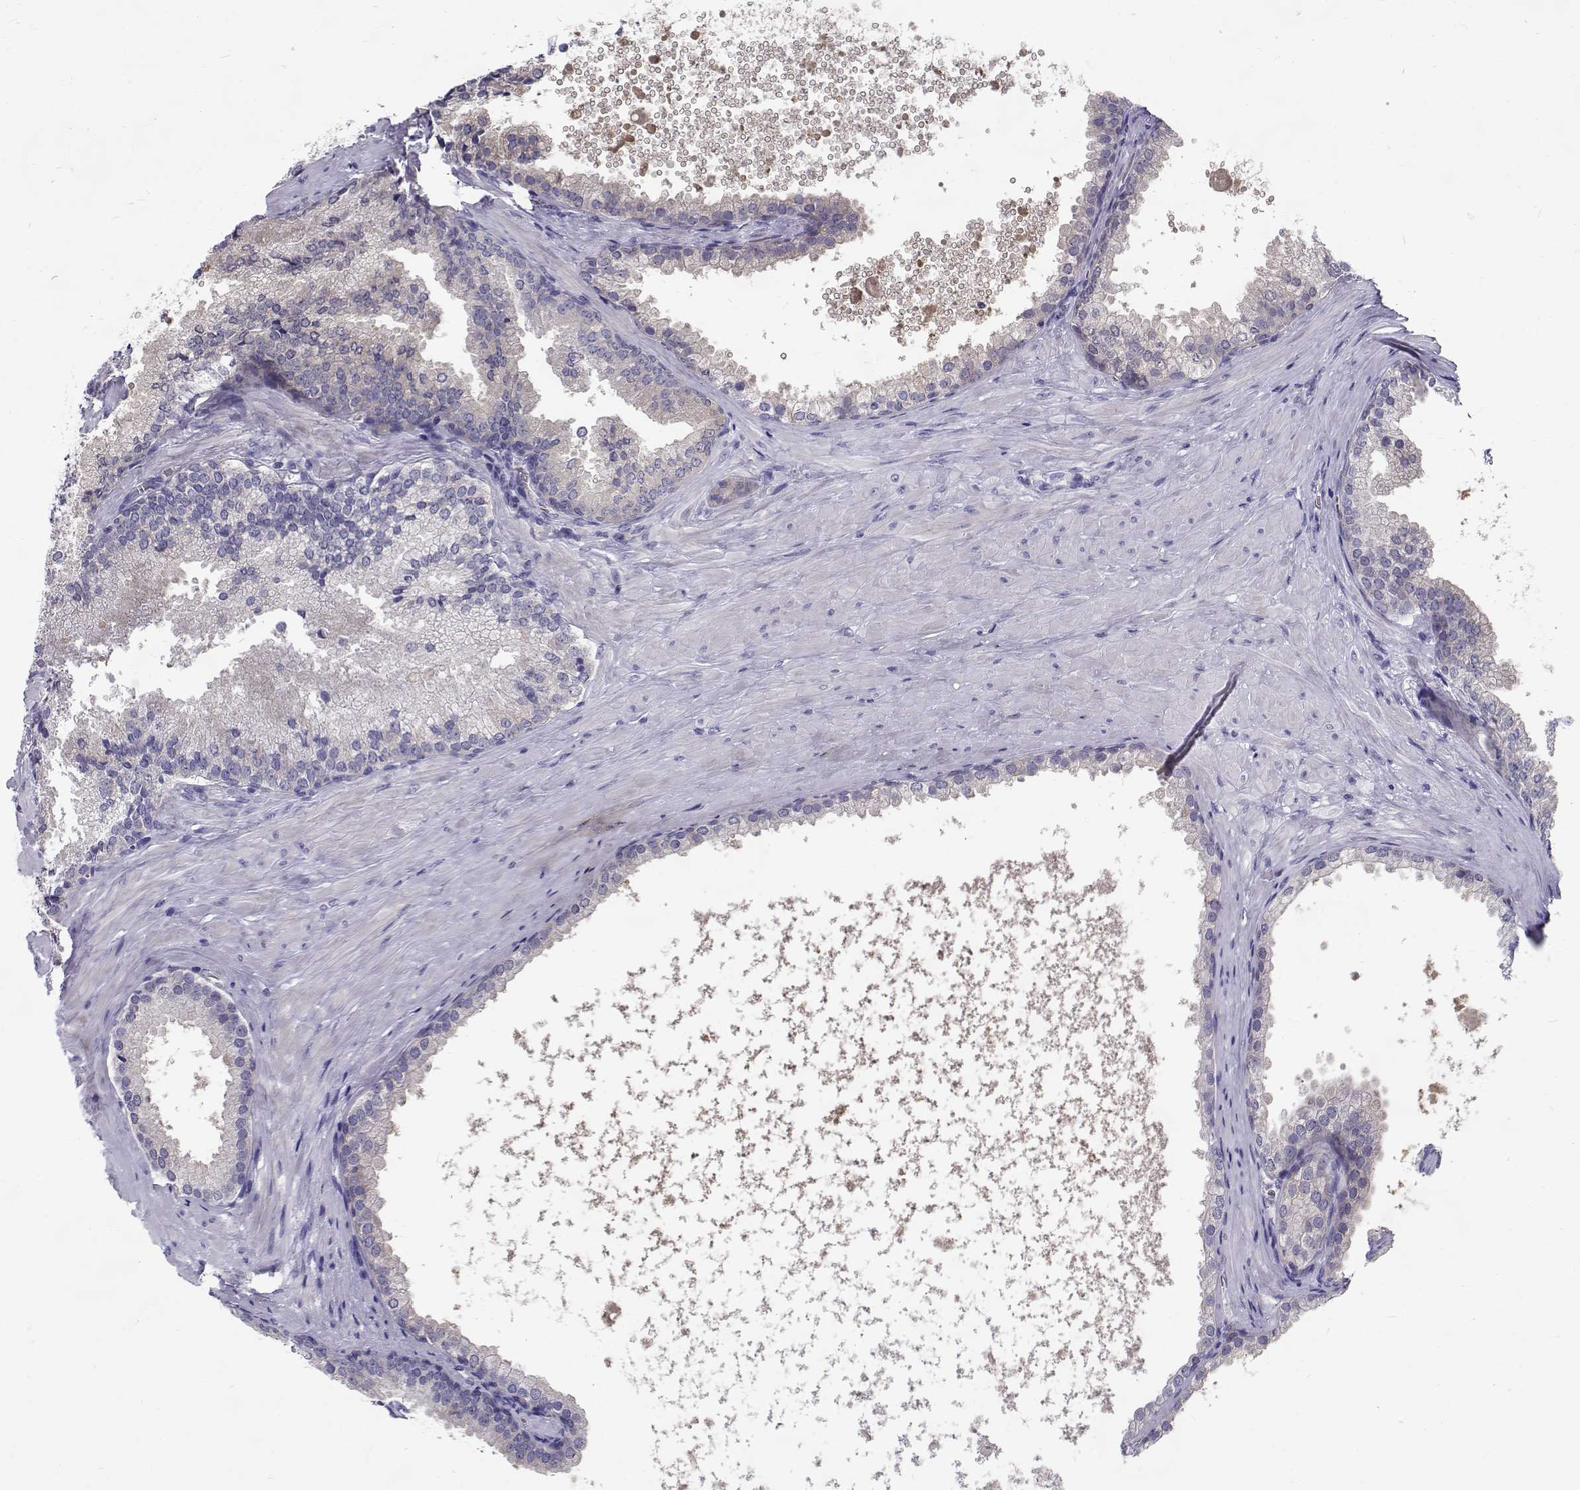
{"staining": {"intensity": "negative", "quantity": "none", "location": "none"}, "tissue": "prostate cancer", "cell_type": "Tumor cells", "image_type": "cancer", "snomed": [{"axis": "morphology", "description": "Adenocarcinoma, Low grade"}, {"axis": "topography", "description": "Prostate"}], "caption": "DAB immunohistochemical staining of prostate adenocarcinoma (low-grade) demonstrates no significant expression in tumor cells. Nuclei are stained in blue.", "gene": "IGSF1", "patient": {"sex": "male", "age": 56}}